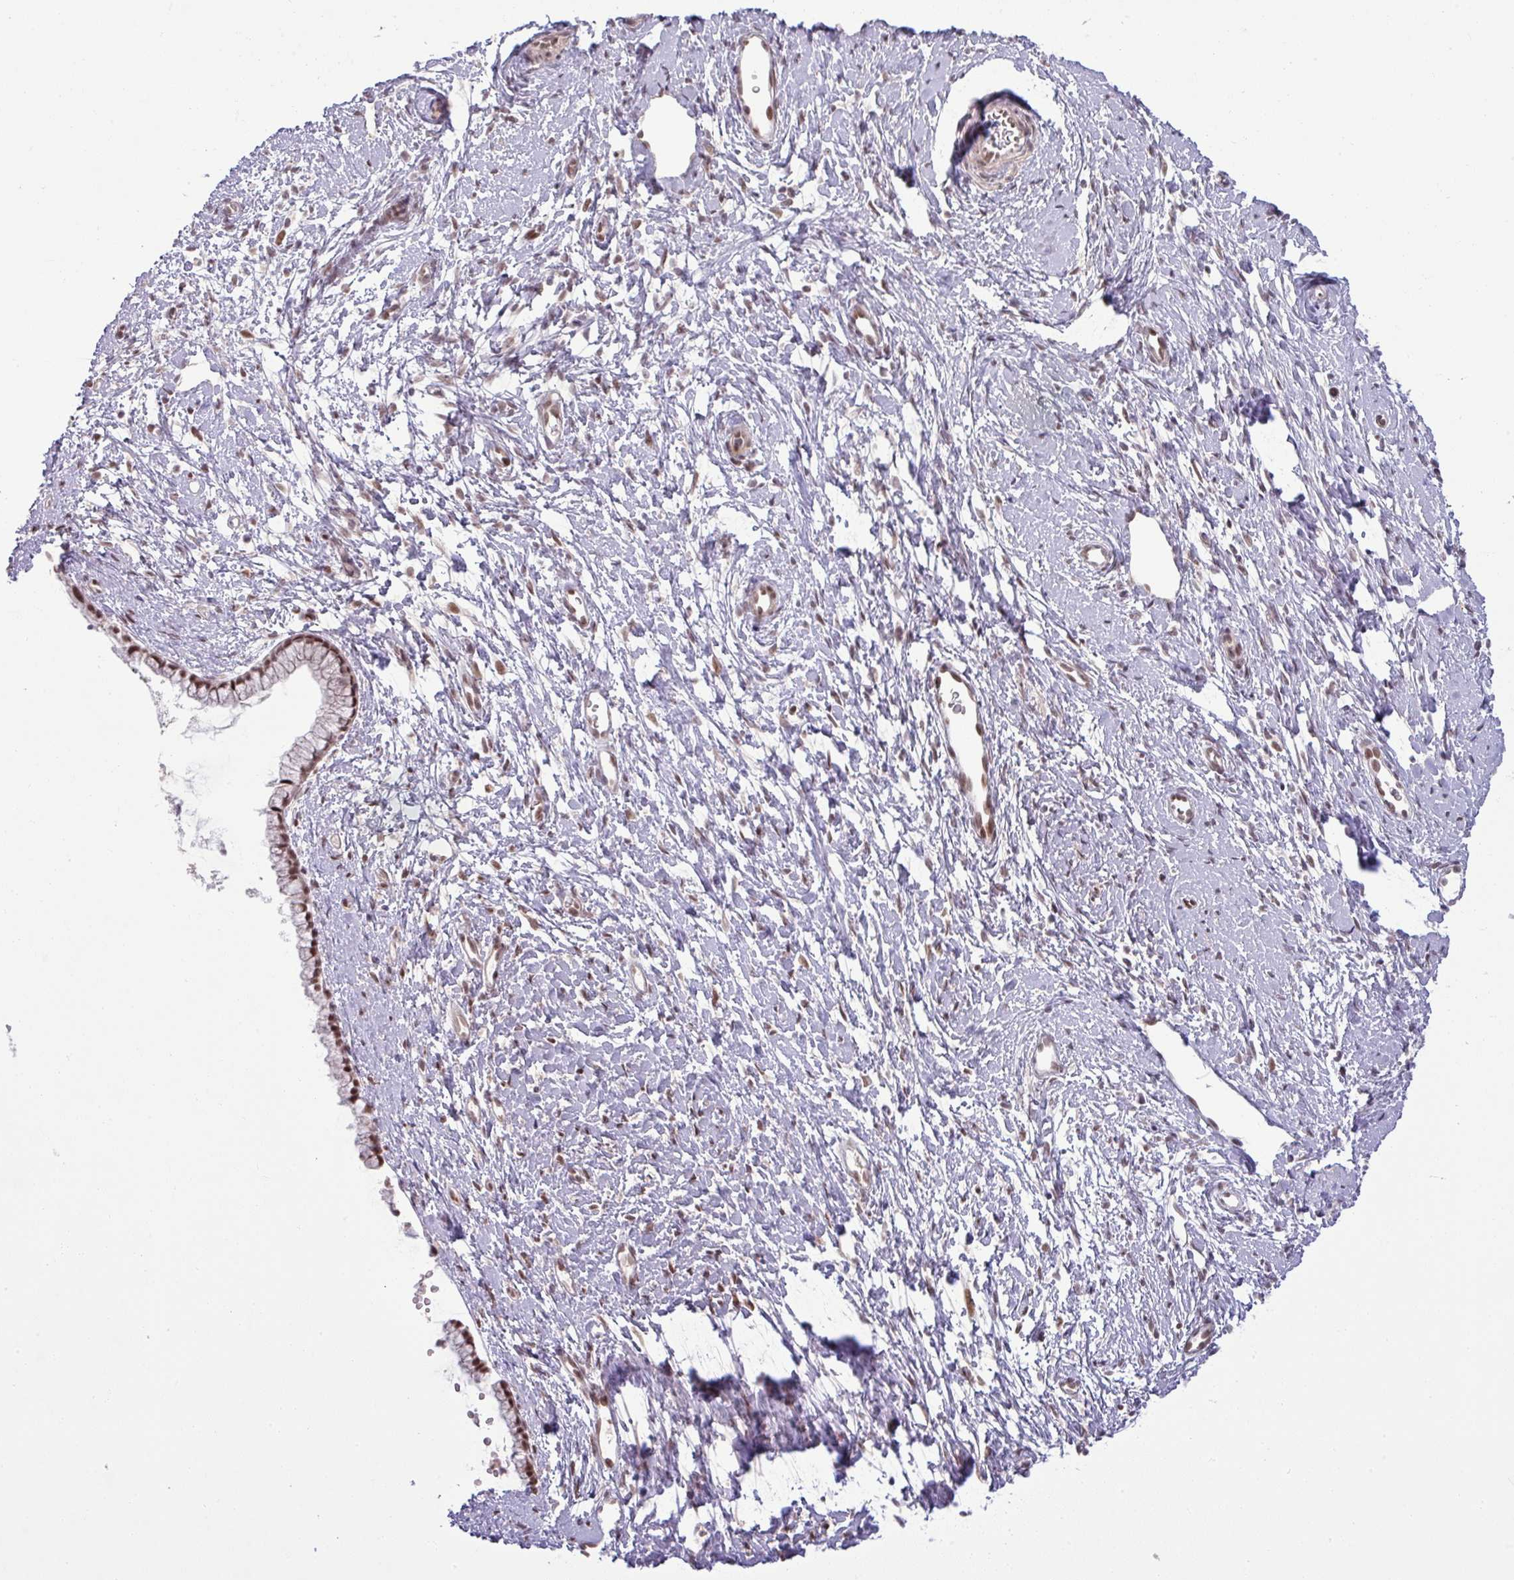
{"staining": {"intensity": "strong", "quantity": ">75%", "location": "nuclear"}, "tissue": "cervix", "cell_type": "Glandular cells", "image_type": "normal", "snomed": [{"axis": "morphology", "description": "Normal tissue, NOS"}, {"axis": "topography", "description": "Cervix"}], "caption": "Immunohistochemistry (IHC) (DAB) staining of normal human cervix reveals strong nuclear protein positivity in approximately >75% of glandular cells. The protein of interest is stained brown, and the nuclei are stained in blue (DAB (3,3'-diaminobenzidine) IHC with brightfield microscopy, high magnification).", "gene": "PTPN20", "patient": {"sex": "female", "age": 57}}